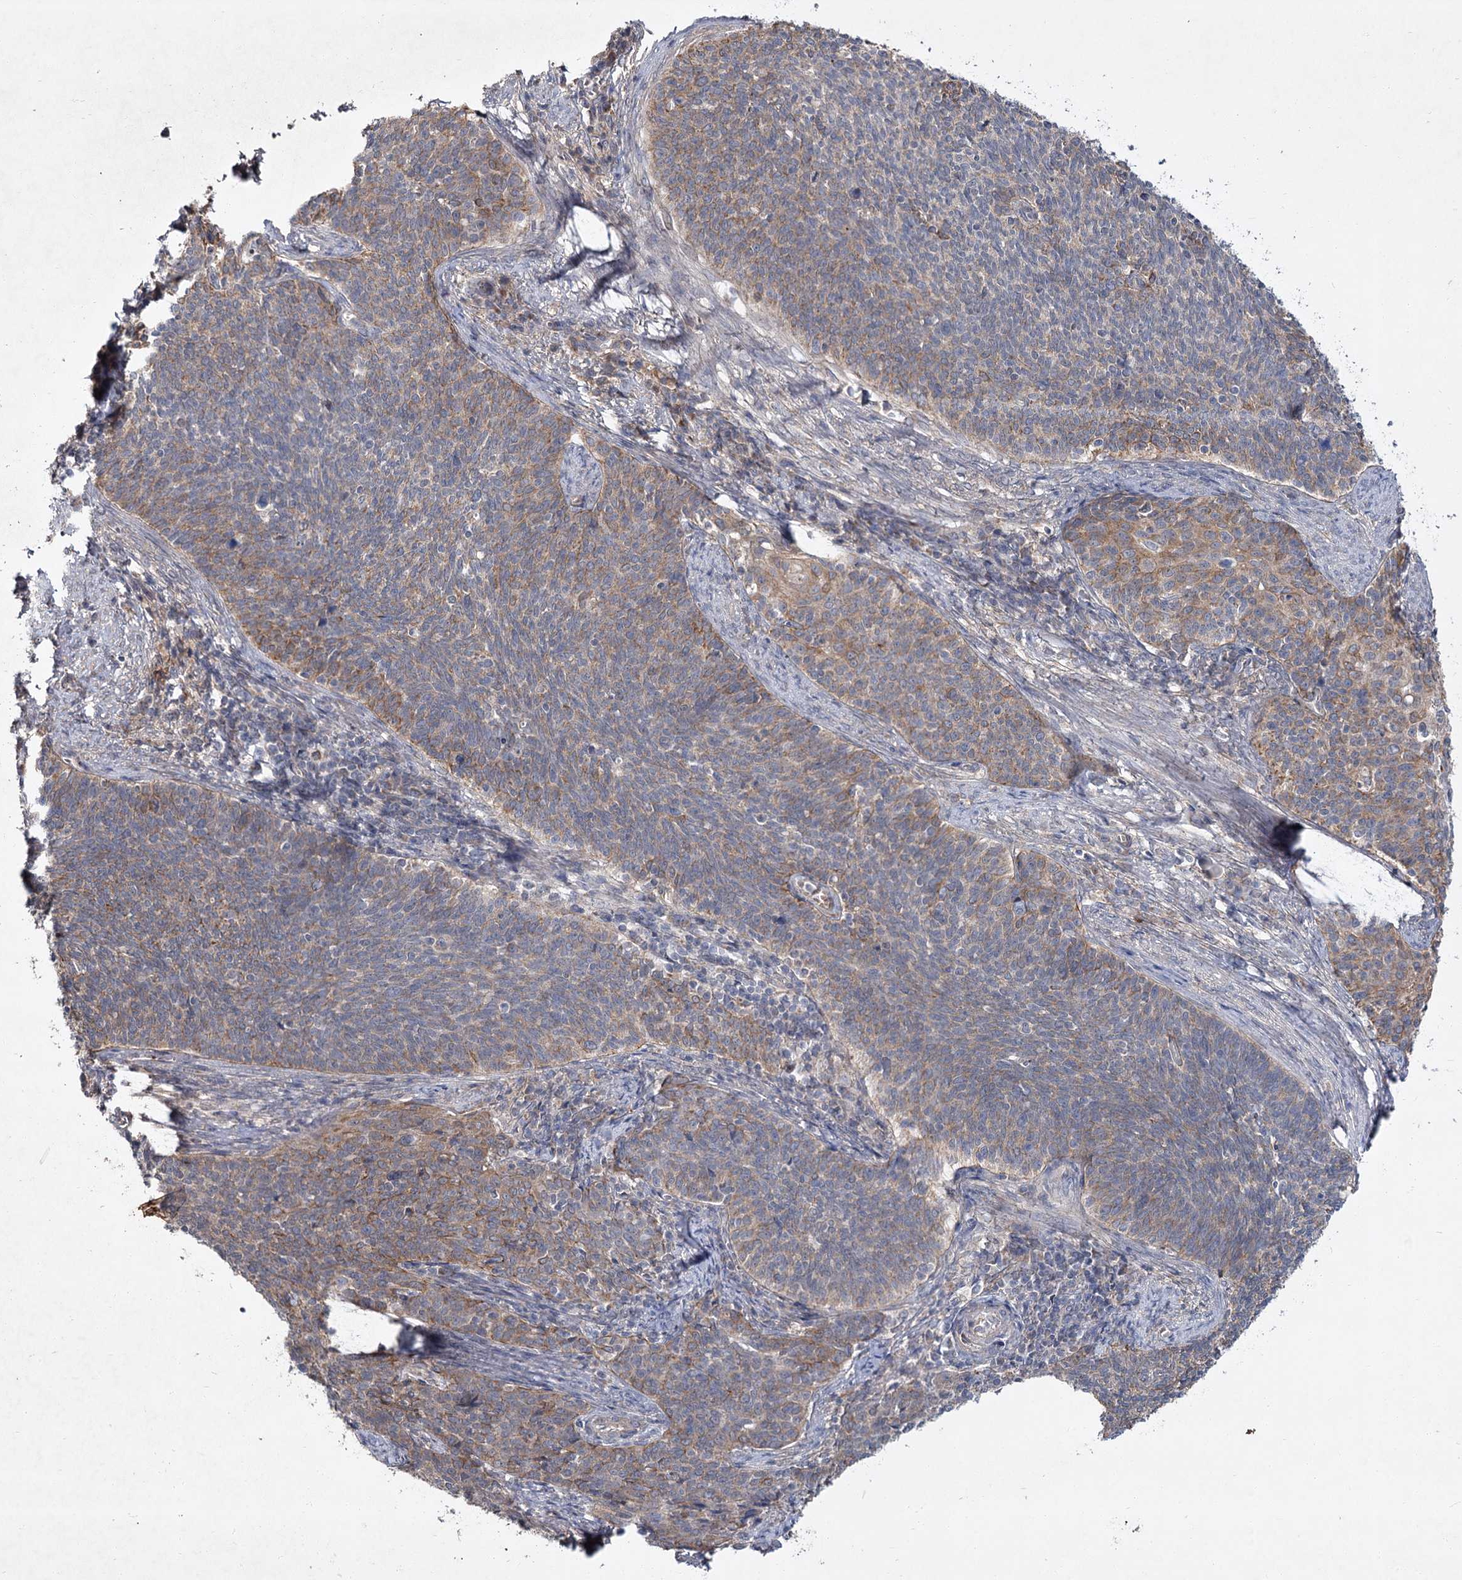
{"staining": {"intensity": "moderate", "quantity": "<25%", "location": "cytoplasmic/membranous"}, "tissue": "cervical cancer", "cell_type": "Tumor cells", "image_type": "cancer", "snomed": [{"axis": "morphology", "description": "Squamous cell carcinoma, NOS"}, {"axis": "topography", "description": "Cervix"}], "caption": "A photomicrograph of human squamous cell carcinoma (cervical) stained for a protein reveals moderate cytoplasmic/membranous brown staining in tumor cells.", "gene": "MFN1", "patient": {"sex": "female", "age": 39}}